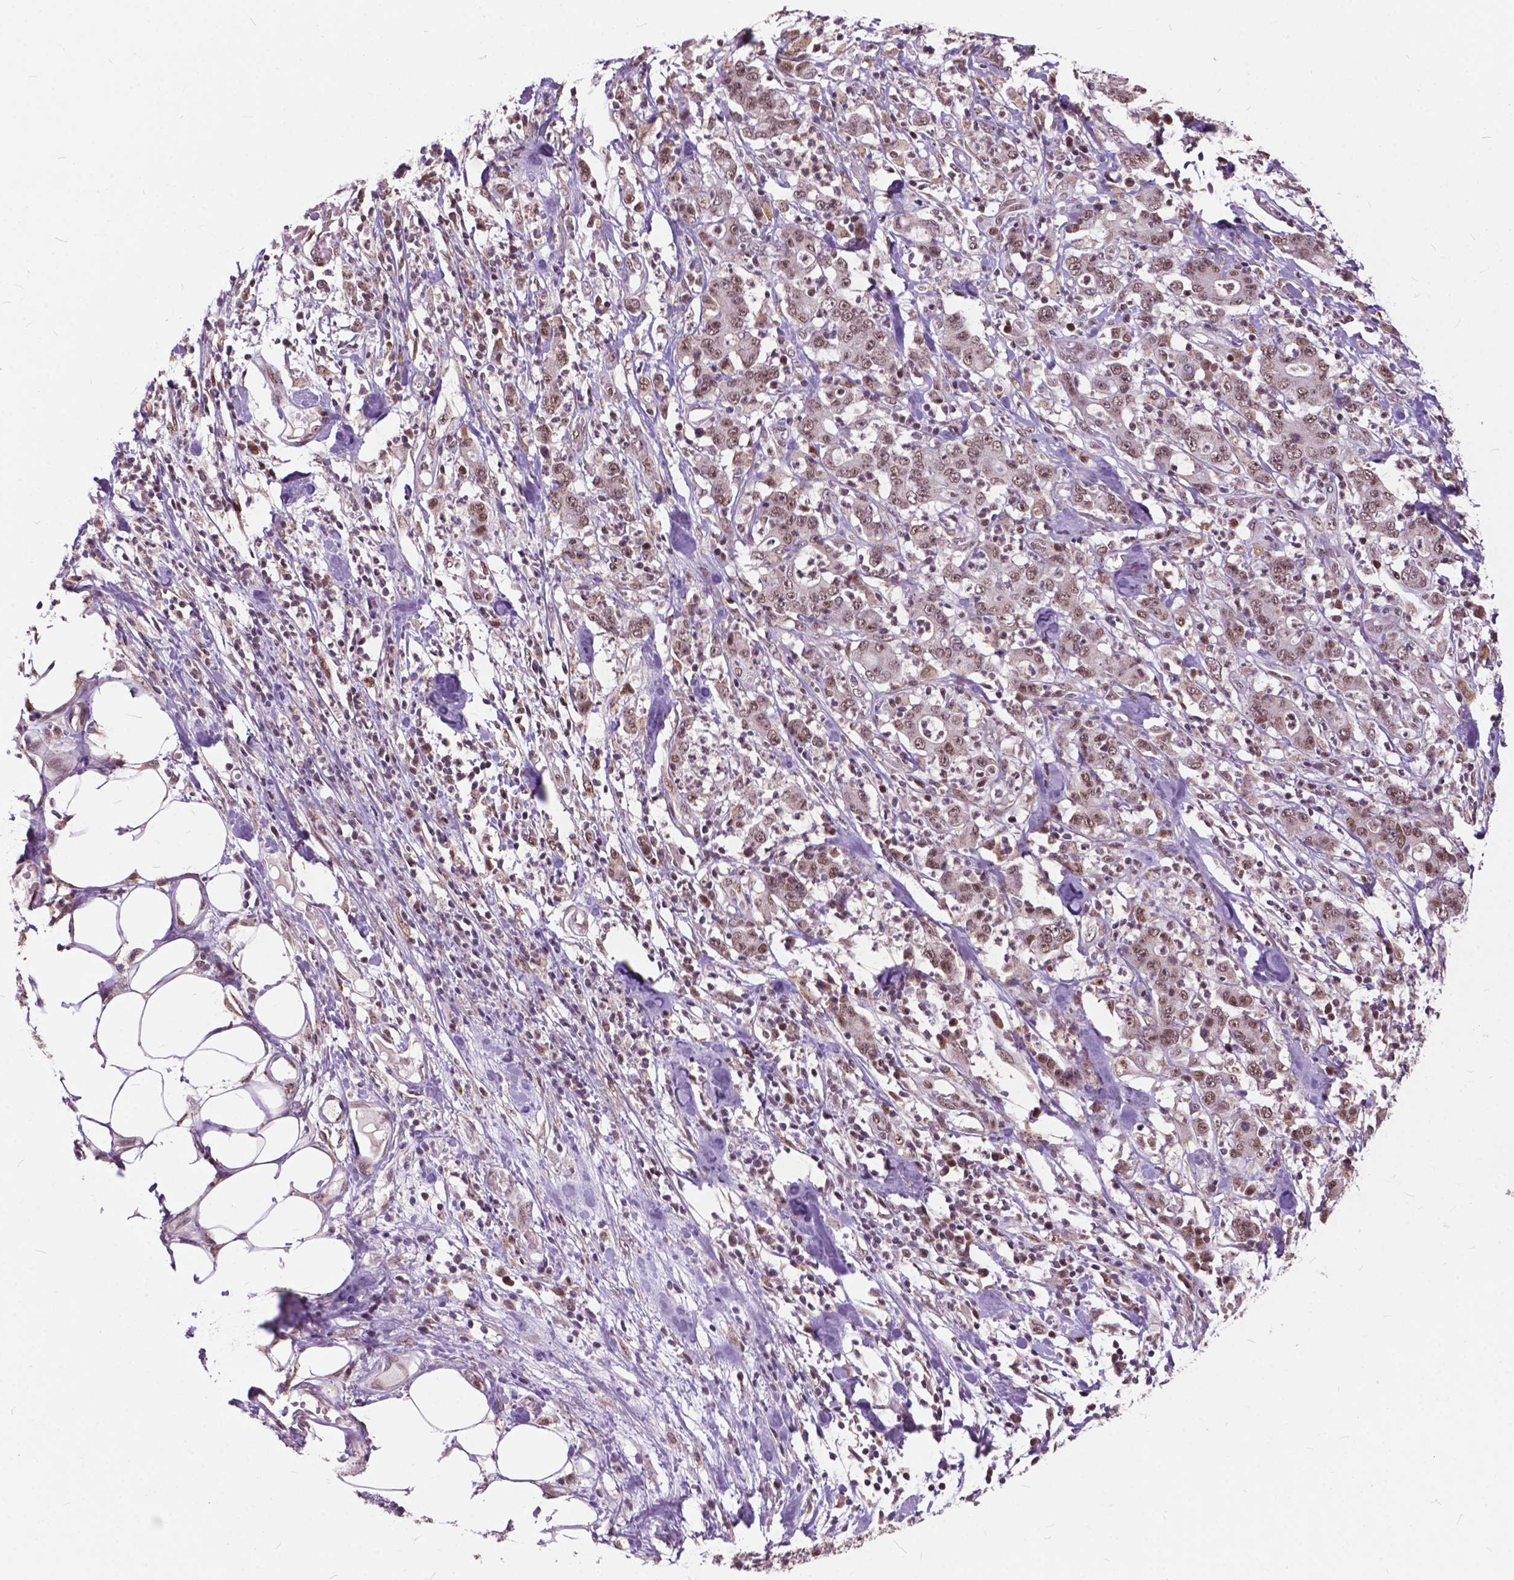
{"staining": {"intensity": "weak", "quantity": ">75%", "location": "nuclear"}, "tissue": "stomach cancer", "cell_type": "Tumor cells", "image_type": "cancer", "snomed": [{"axis": "morphology", "description": "Adenocarcinoma, NOS"}, {"axis": "topography", "description": "Stomach, upper"}], "caption": "Tumor cells reveal low levels of weak nuclear expression in about >75% of cells in human stomach adenocarcinoma.", "gene": "MSH2", "patient": {"sex": "male", "age": 68}}